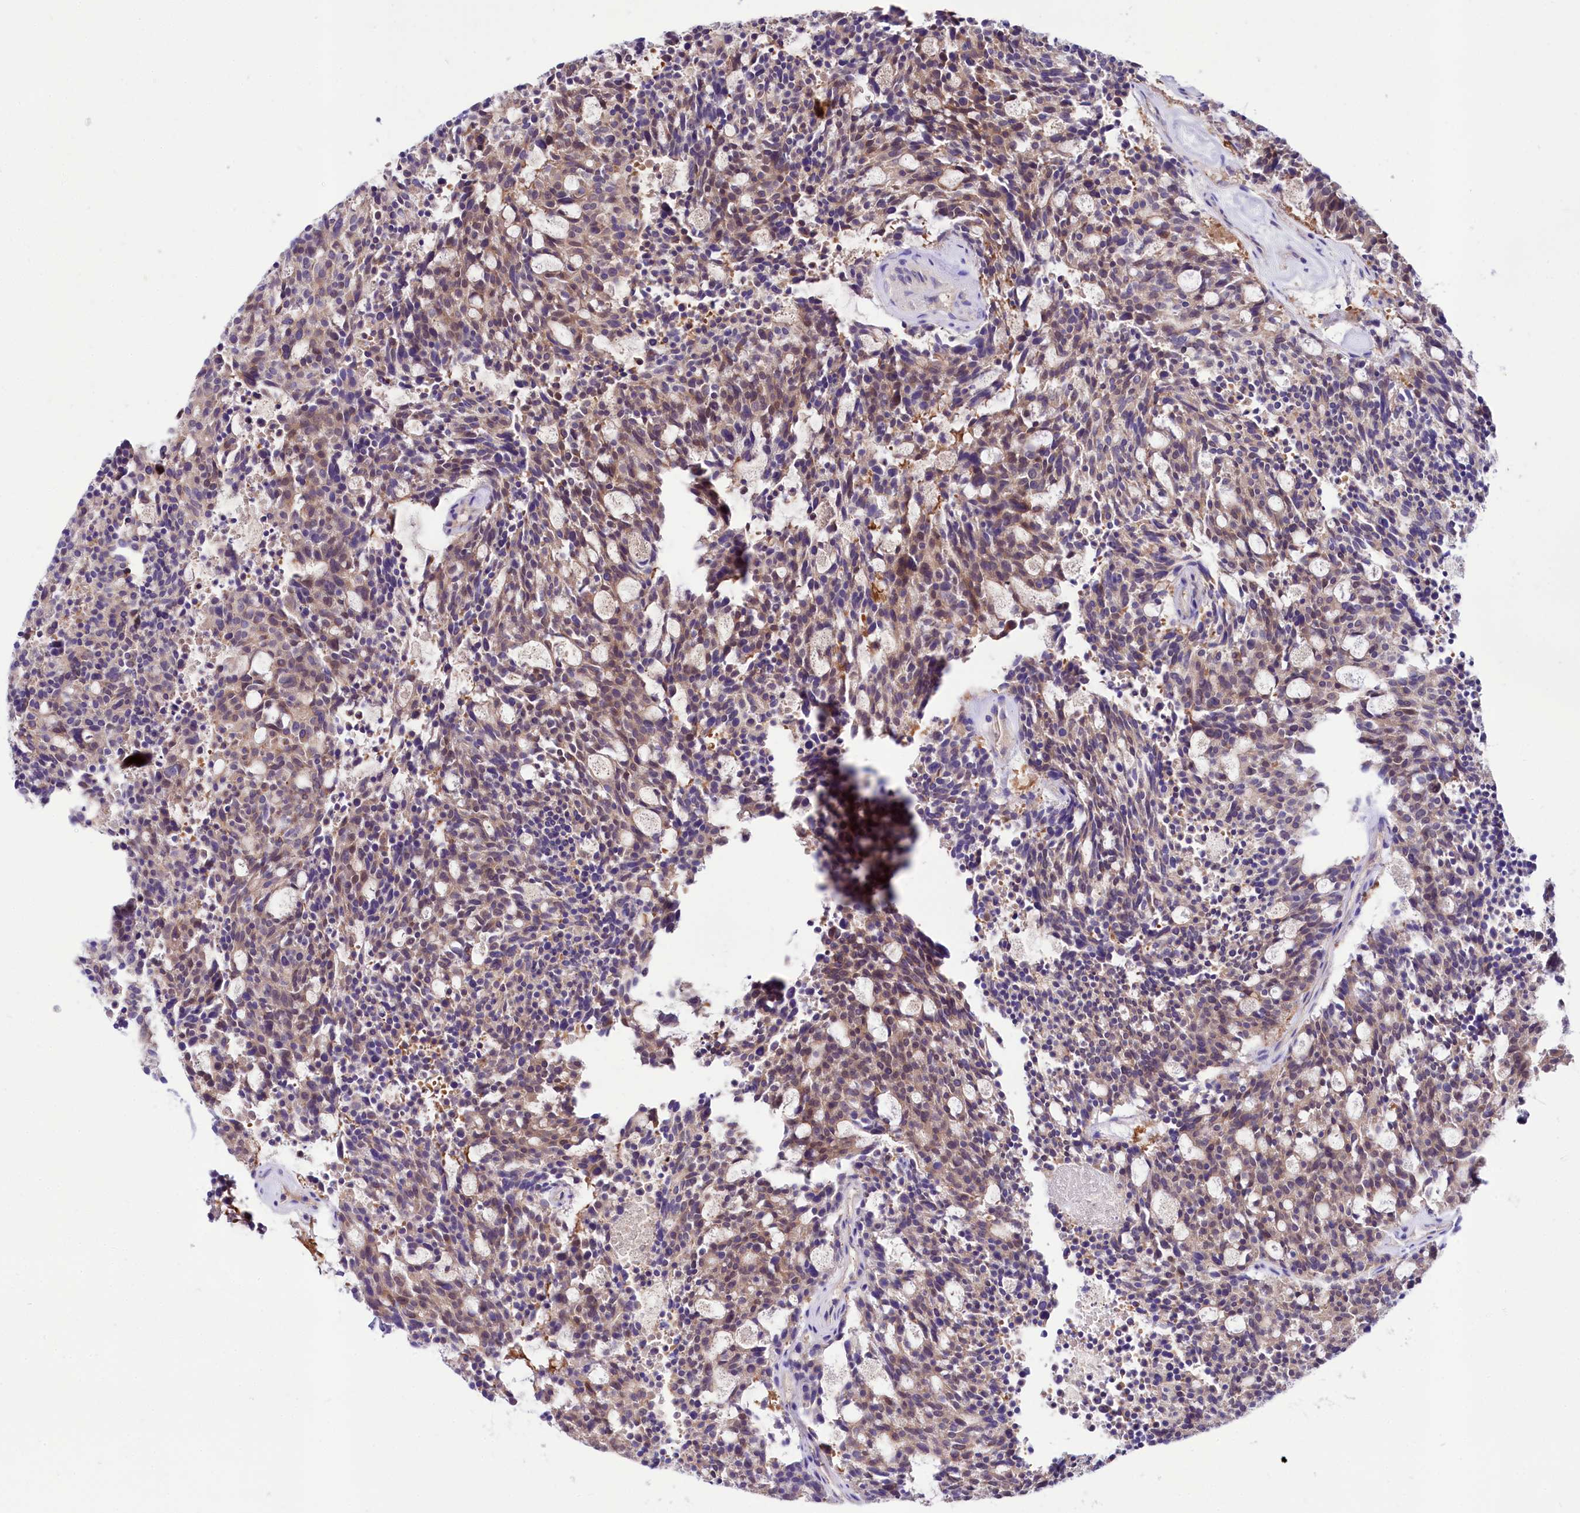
{"staining": {"intensity": "weak", "quantity": "25%-75%", "location": "cytoplasmic/membranous"}, "tissue": "carcinoid", "cell_type": "Tumor cells", "image_type": "cancer", "snomed": [{"axis": "morphology", "description": "Carcinoid, malignant, NOS"}, {"axis": "topography", "description": "Pancreas"}], "caption": "Tumor cells demonstrate low levels of weak cytoplasmic/membranous positivity in about 25%-75% of cells in carcinoid.", "gene": "ABHD5", "patient": {"sex": "female", "age": 54}}